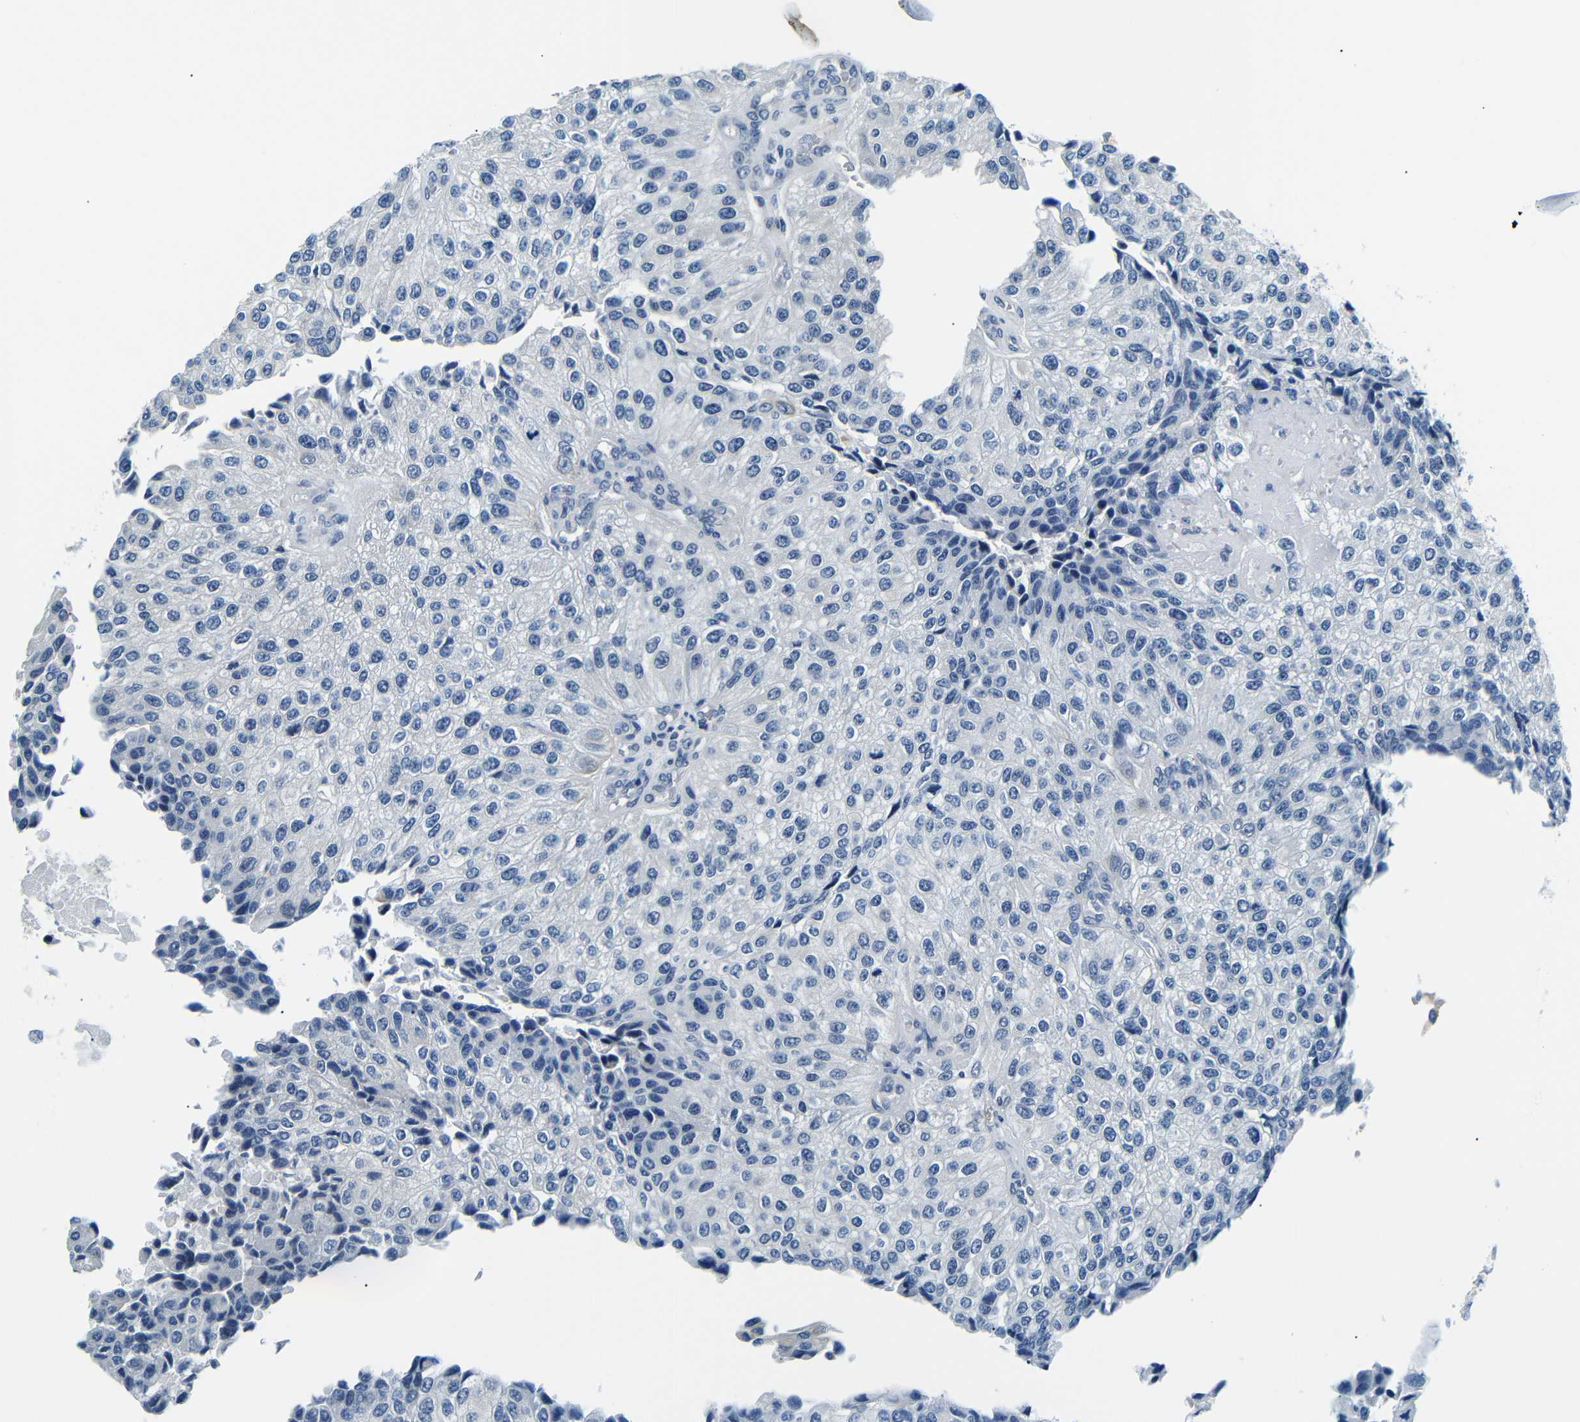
{"staining": {"intensity": "negative", "quantity": "none", "location": "none"}, "tissue": "urothelial cancer", "cell_type": "Tumor cells", "image_type": "cancer", "snomed": [{"axis": "morphology", "description": "Urothelial carcinoma, High grade"}, {"axis": "topography", "description": "Kidney"}, {"axis": "topography", "description": "Urinary bladder"}], "caption": "Micrograph shows no significant protein expression in tumor cells of urothelial cancer.", "gene": "TAFA1", "patient": {"sex": "male", "age": 77}}